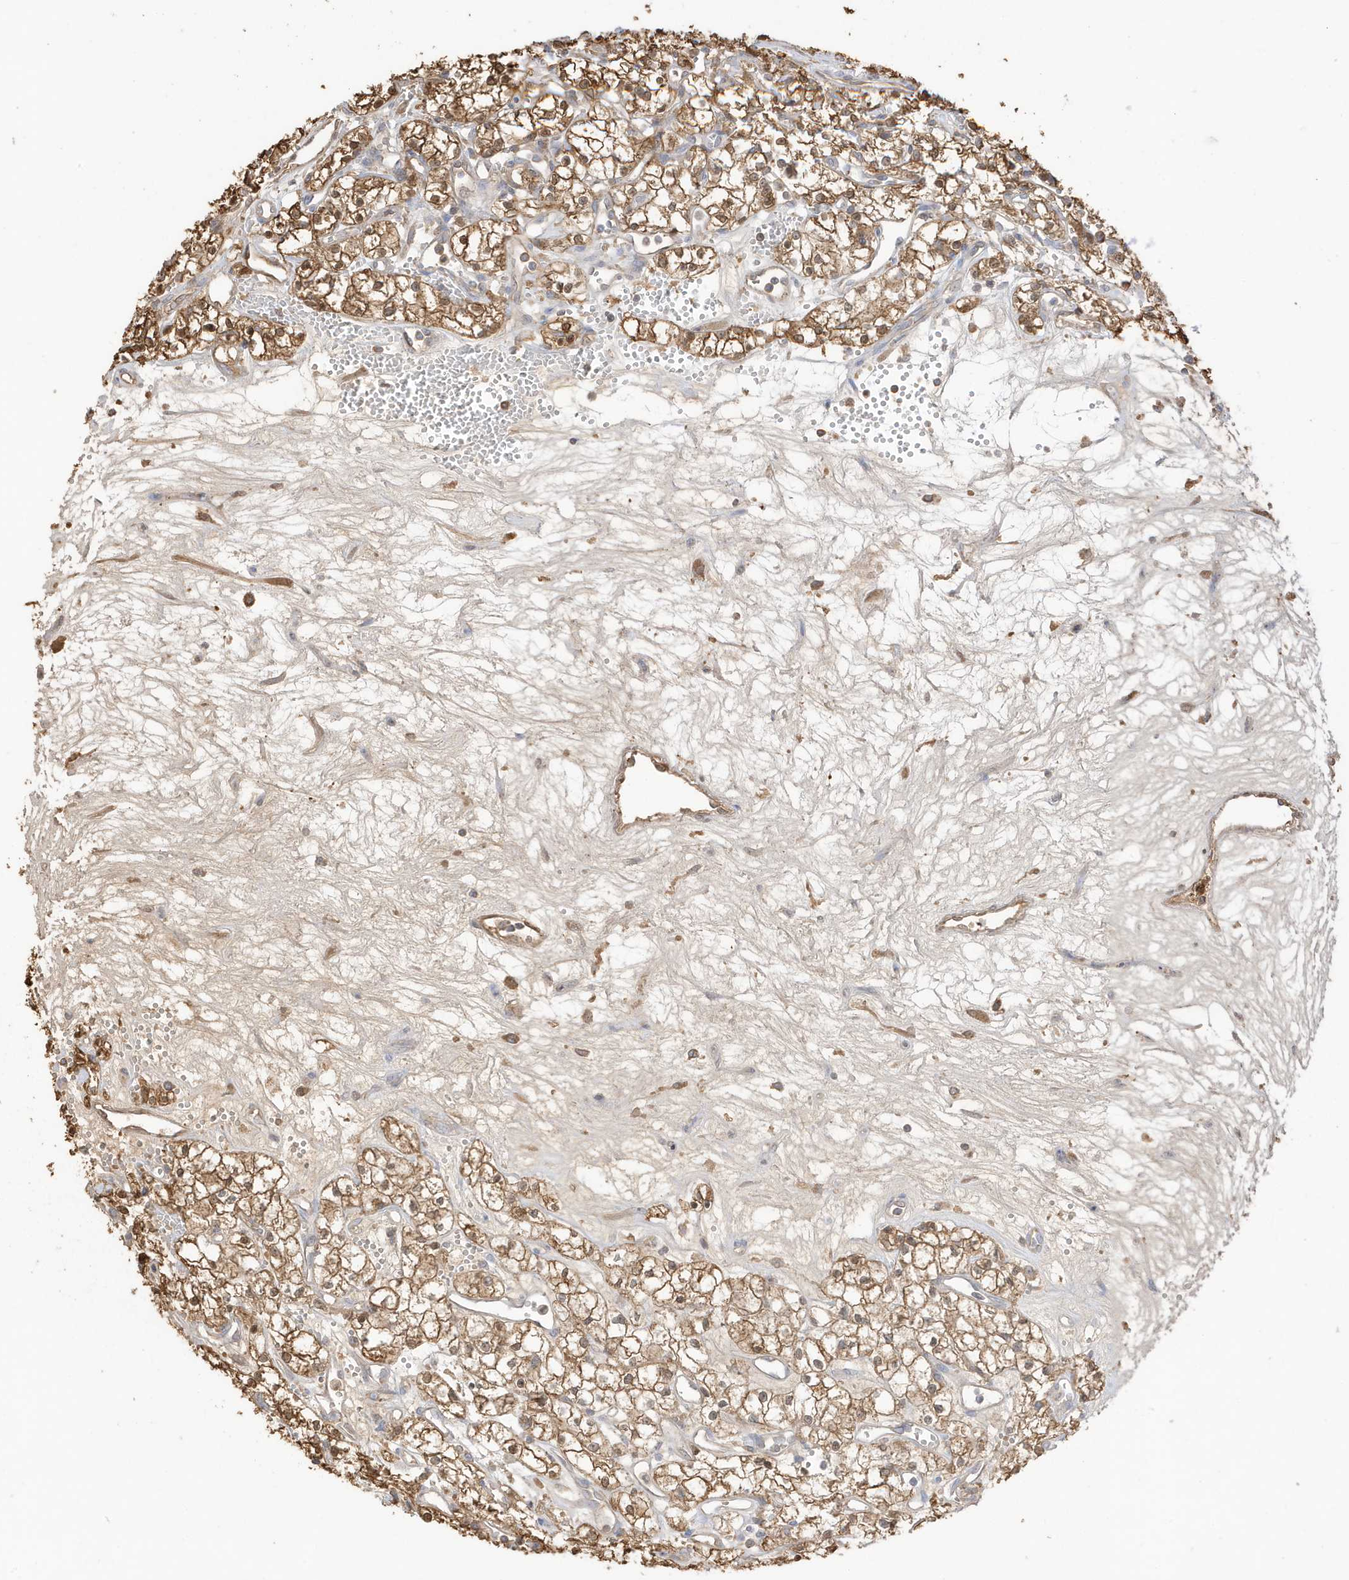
{"staining": {"intensity": "moderate", "quantity": ">75%", "location": "cytoplasmic/membranous"}, "tissue": "renal cancer", "cell_type": "Tumor cells", "image_type": "cancer", "snomed": [{"axis": "morphology", "description": "Adenocarcinoma, NOS"}, {"axis": "topography", "description": "Kidney"}], "caption": "Immunohistochemistry (IHC) (DAB) staining of human renal cancer (adenocarcinoma) demonstrates moderate cytoplasmic/membranous protein staining in approximately >75% of tumor cells. (IHC, brightfield microscopy, high magnification).", "gene": "AZI2", "patient": {"sex": "male", "age": 59}}